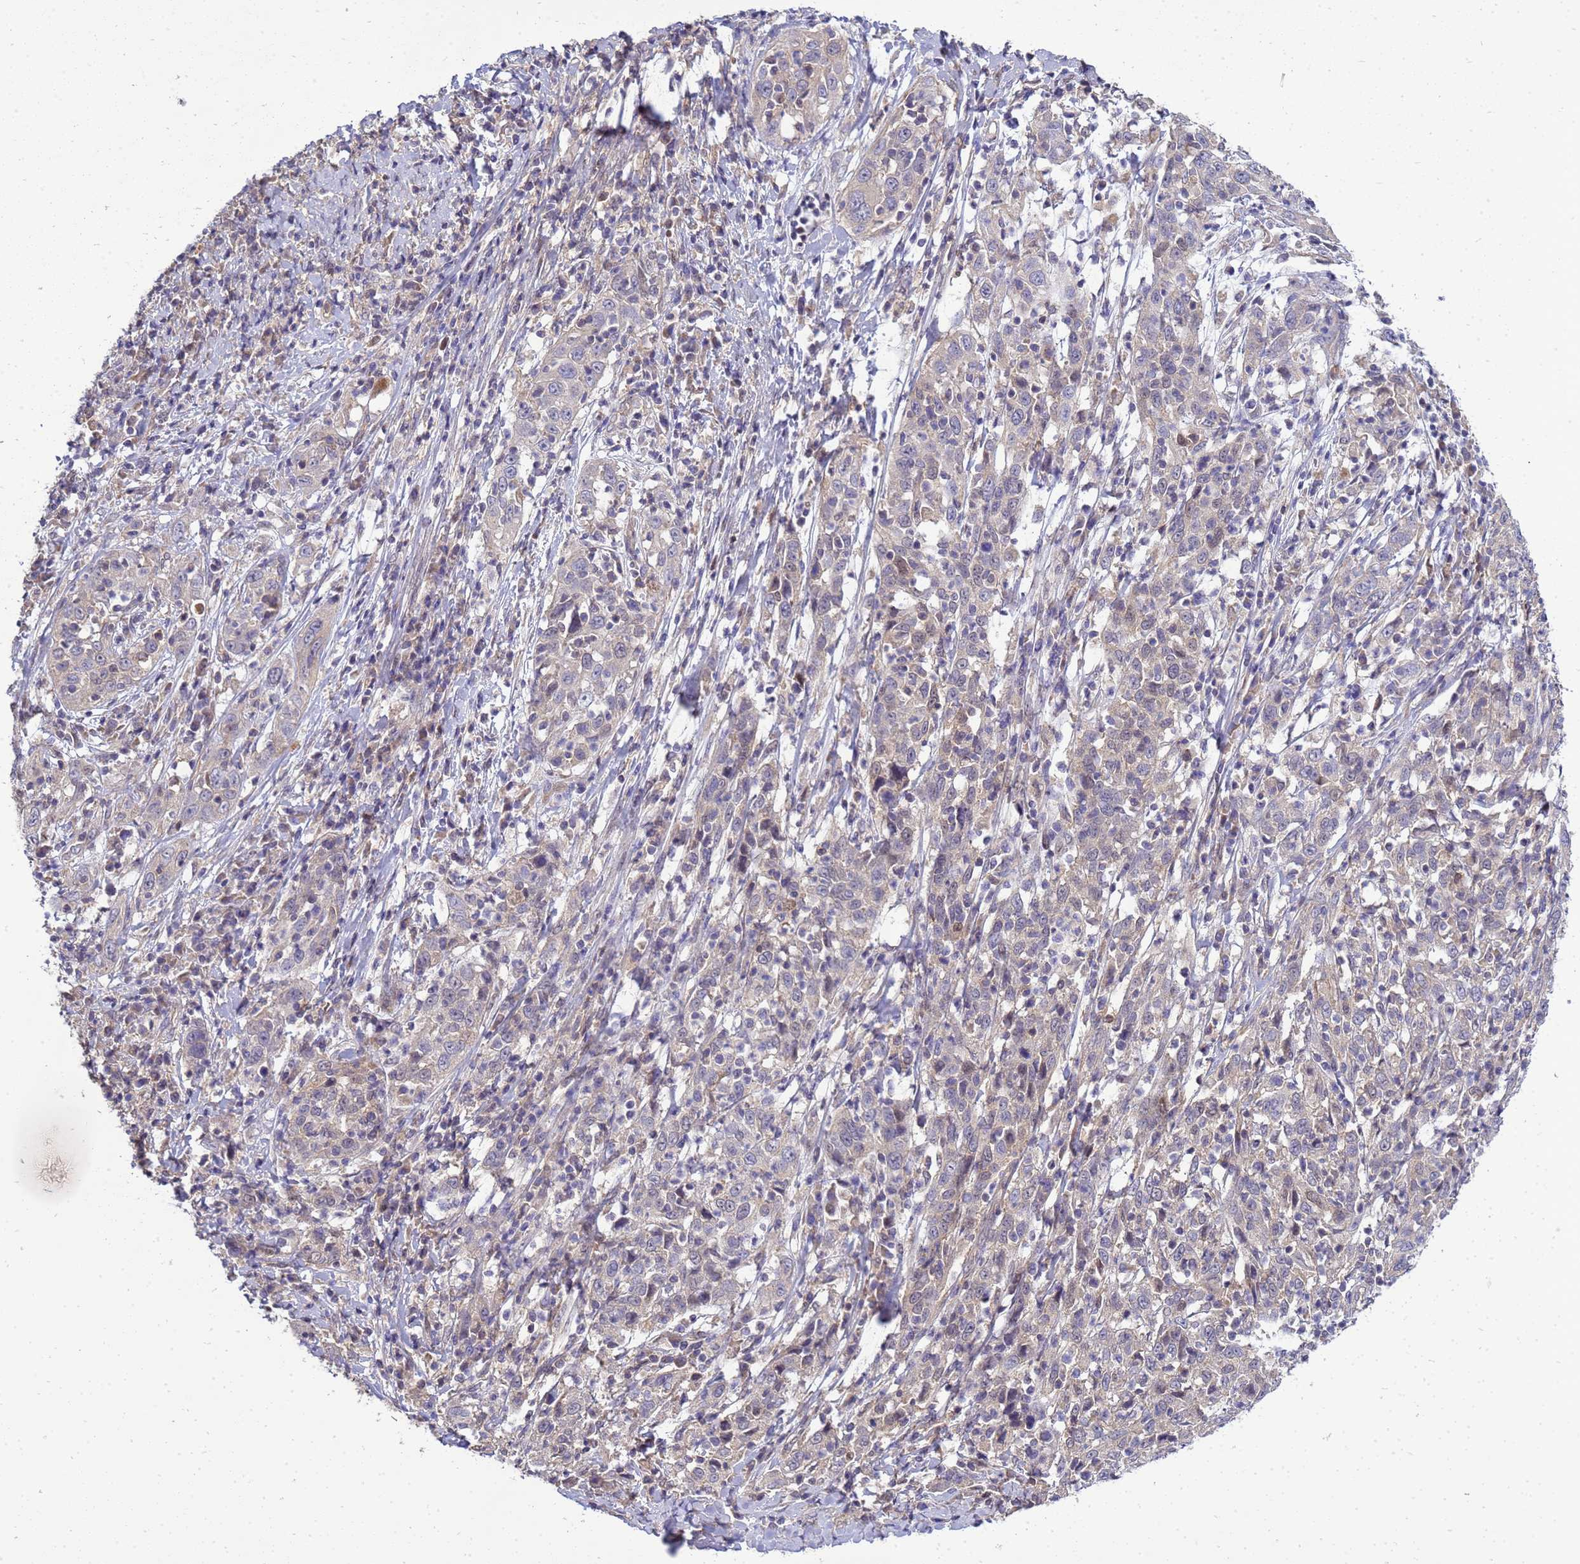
{"staining": {"intensity": "negative", "quantity": "none", "location": "none"}, "tissue": "cervical cancer", "cell_type": "Tumor cells", "image_type": "cancer", "snomed": [{"axis": "morphology", "description": "Squamous cell carcinoma, NOS"}, {"axis": "topography", "description": "Cervix"}], "caption": "The photomicrograph exhibits no significant expression in tumor cells of cervical squamous cell carcinoma.", "gene": "EIF4EBP3", "patient": {"sex": "female", "age": 46}}